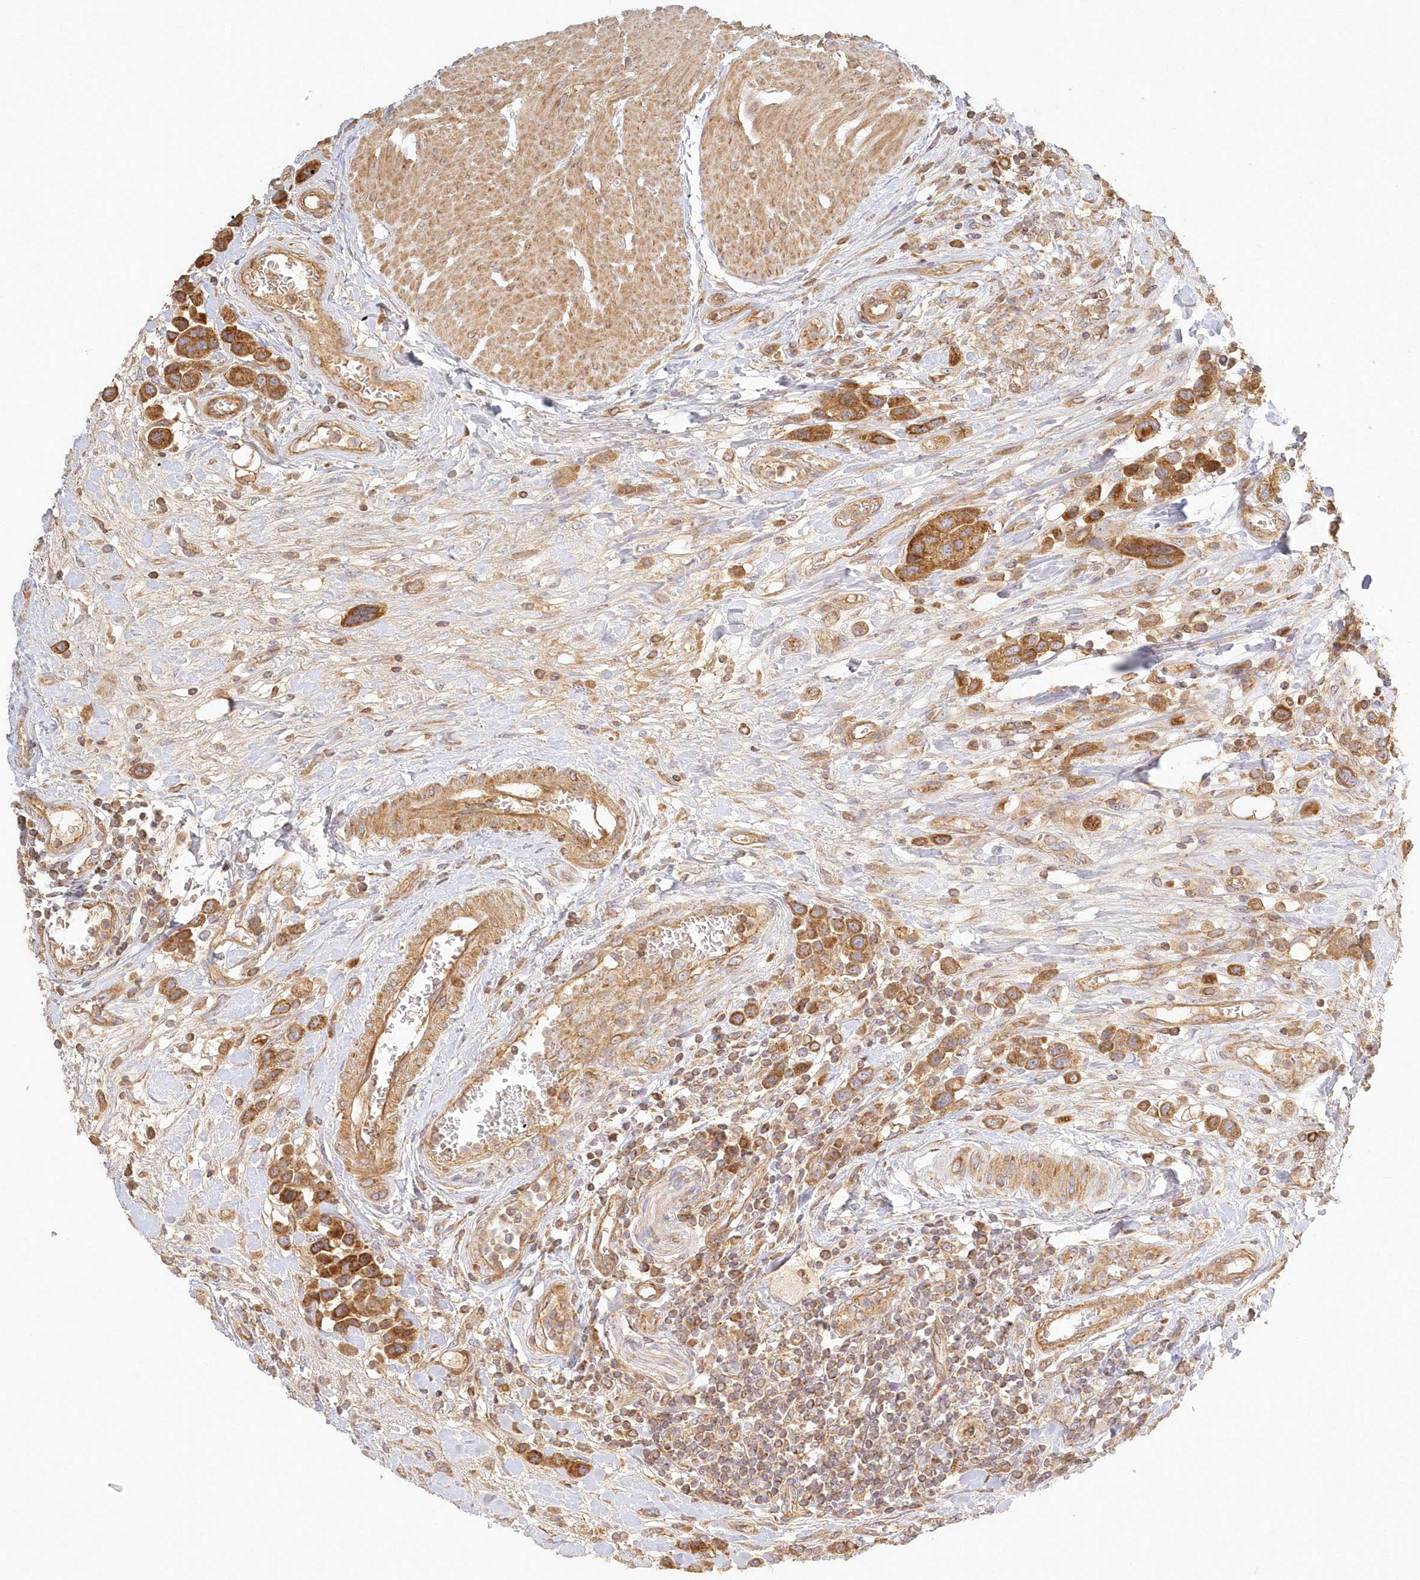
{"staining": {"intensity": "strong", "quantity": ">75%", "location": "cytoplasmic/membranous"}, "tissue": "urothelial cancer", "cell_type": "Tumor cells", "image_type": "cancer", "snomed": [{"axis": "morphology", "description": "Urothelial carcinoma, High grade"}, {"axis": "topography", "description": "Urinary bladder"}], "caption": "About >75% of tumor cells in human high-grade urothelial carcinoma exhibit strong cytoplasmic/membranous protein expression as visualized by brown immunohistochemical staining.", "gene": "KIAA0232", "patient": {"sex": "male", "age": 50}}